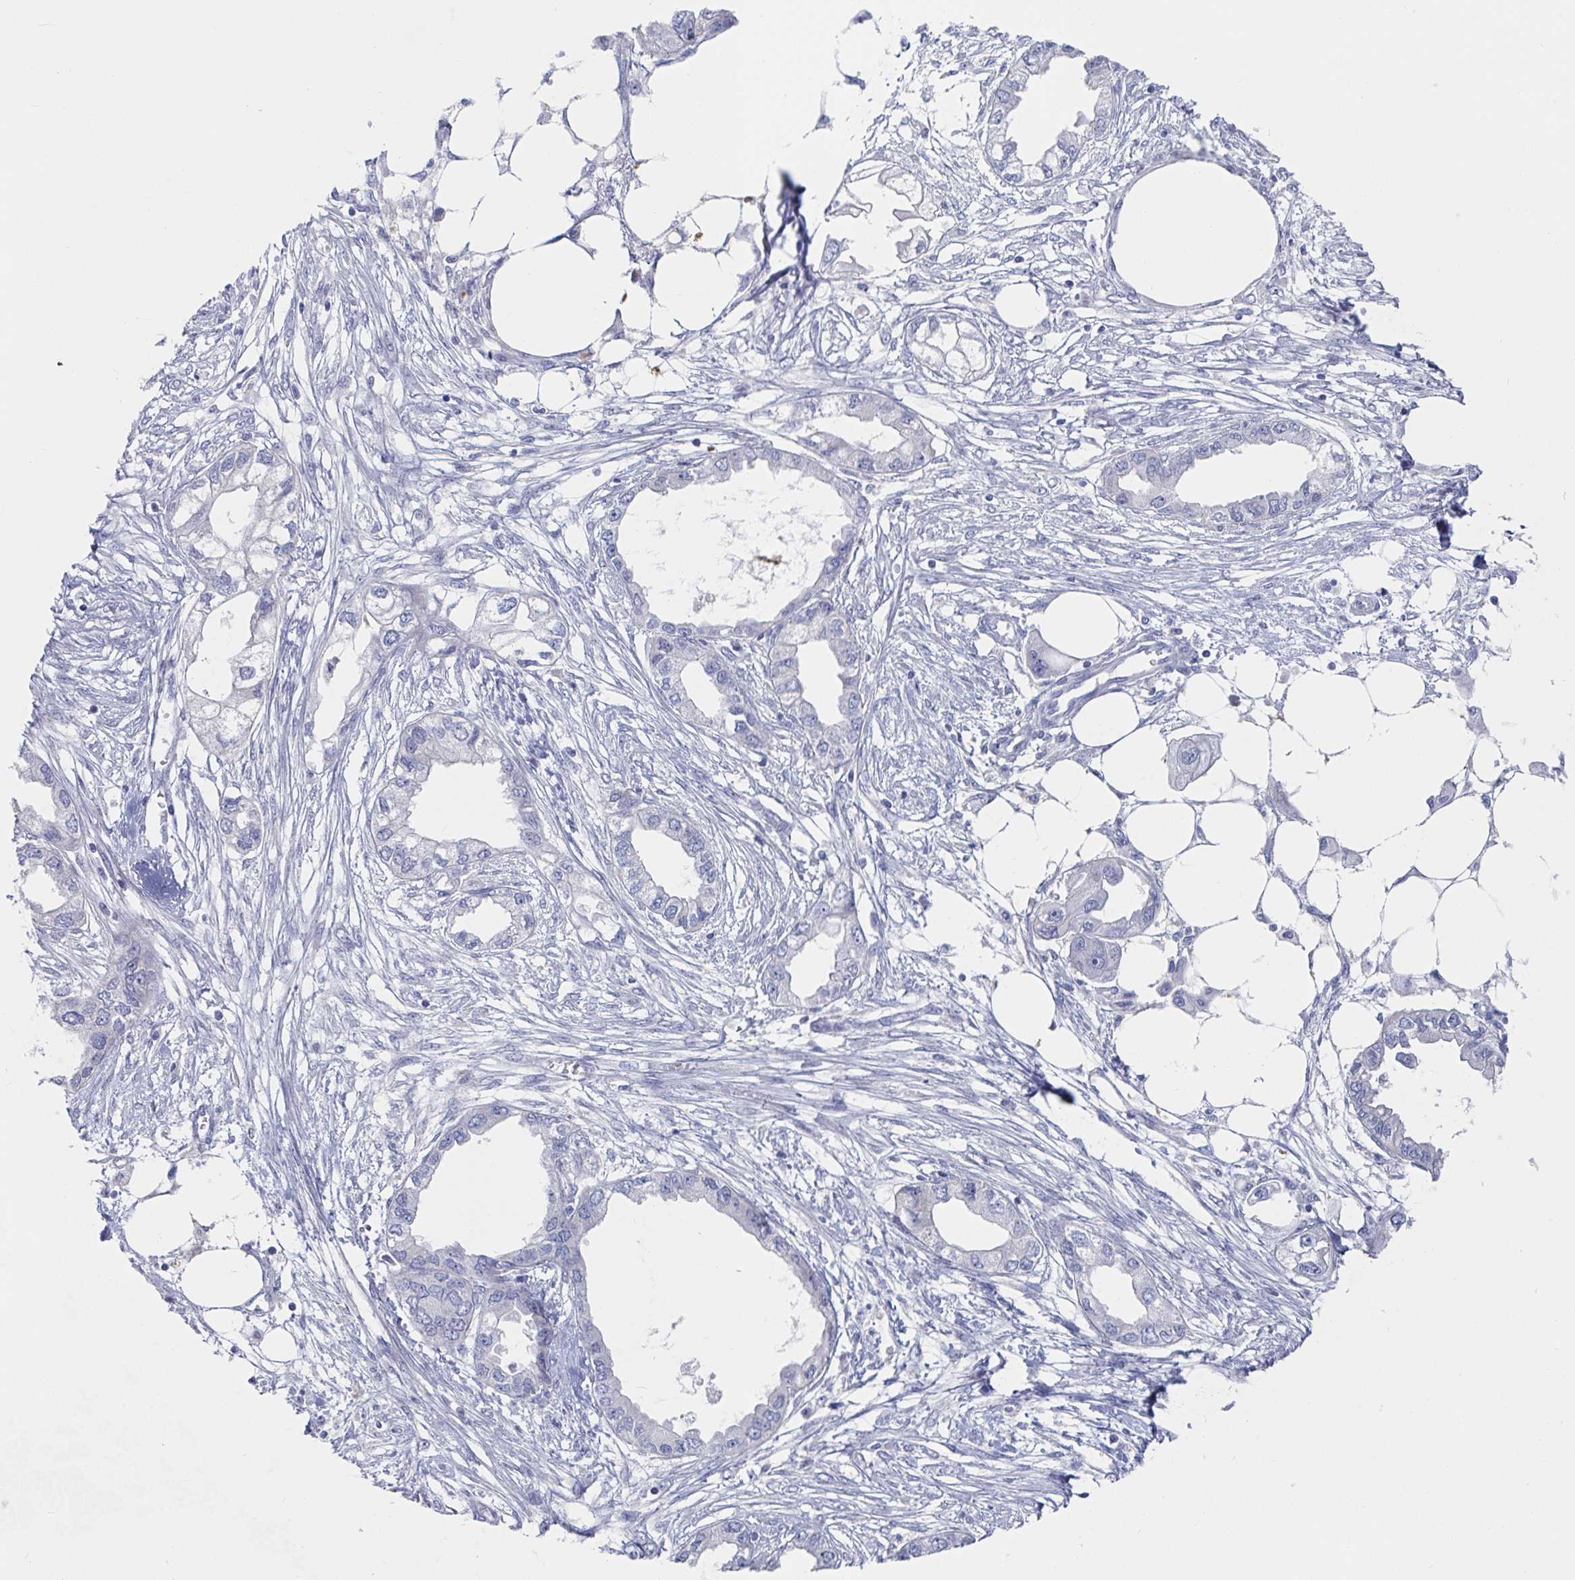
{"staining": {"intensity": "negative", "quantity": "none", "location": "none"}, "tissue": "endometrial cancer", "cell_type": "Tumor cells", "image_type": "cancer", "snomed": [{"axis": "morphology", "description": "Adenocarcinoma, NOS"}, {"axis": "morphology", "description": "Adenocarcinoma, metastatic, NOS"}, {"axis": "topography", "description": "Adipose tissue"}, {"axis": "topography", "description": "Endometrium"}], "caption": "Image shows no significant protein staining in tumor cells of endometrial adenocarcinoma. (Immunohistochemistry (ihc), brightfield microscopy, high magnification).", "gene": "ZNF430", "patient": {"sex": "female", "age": 67}}